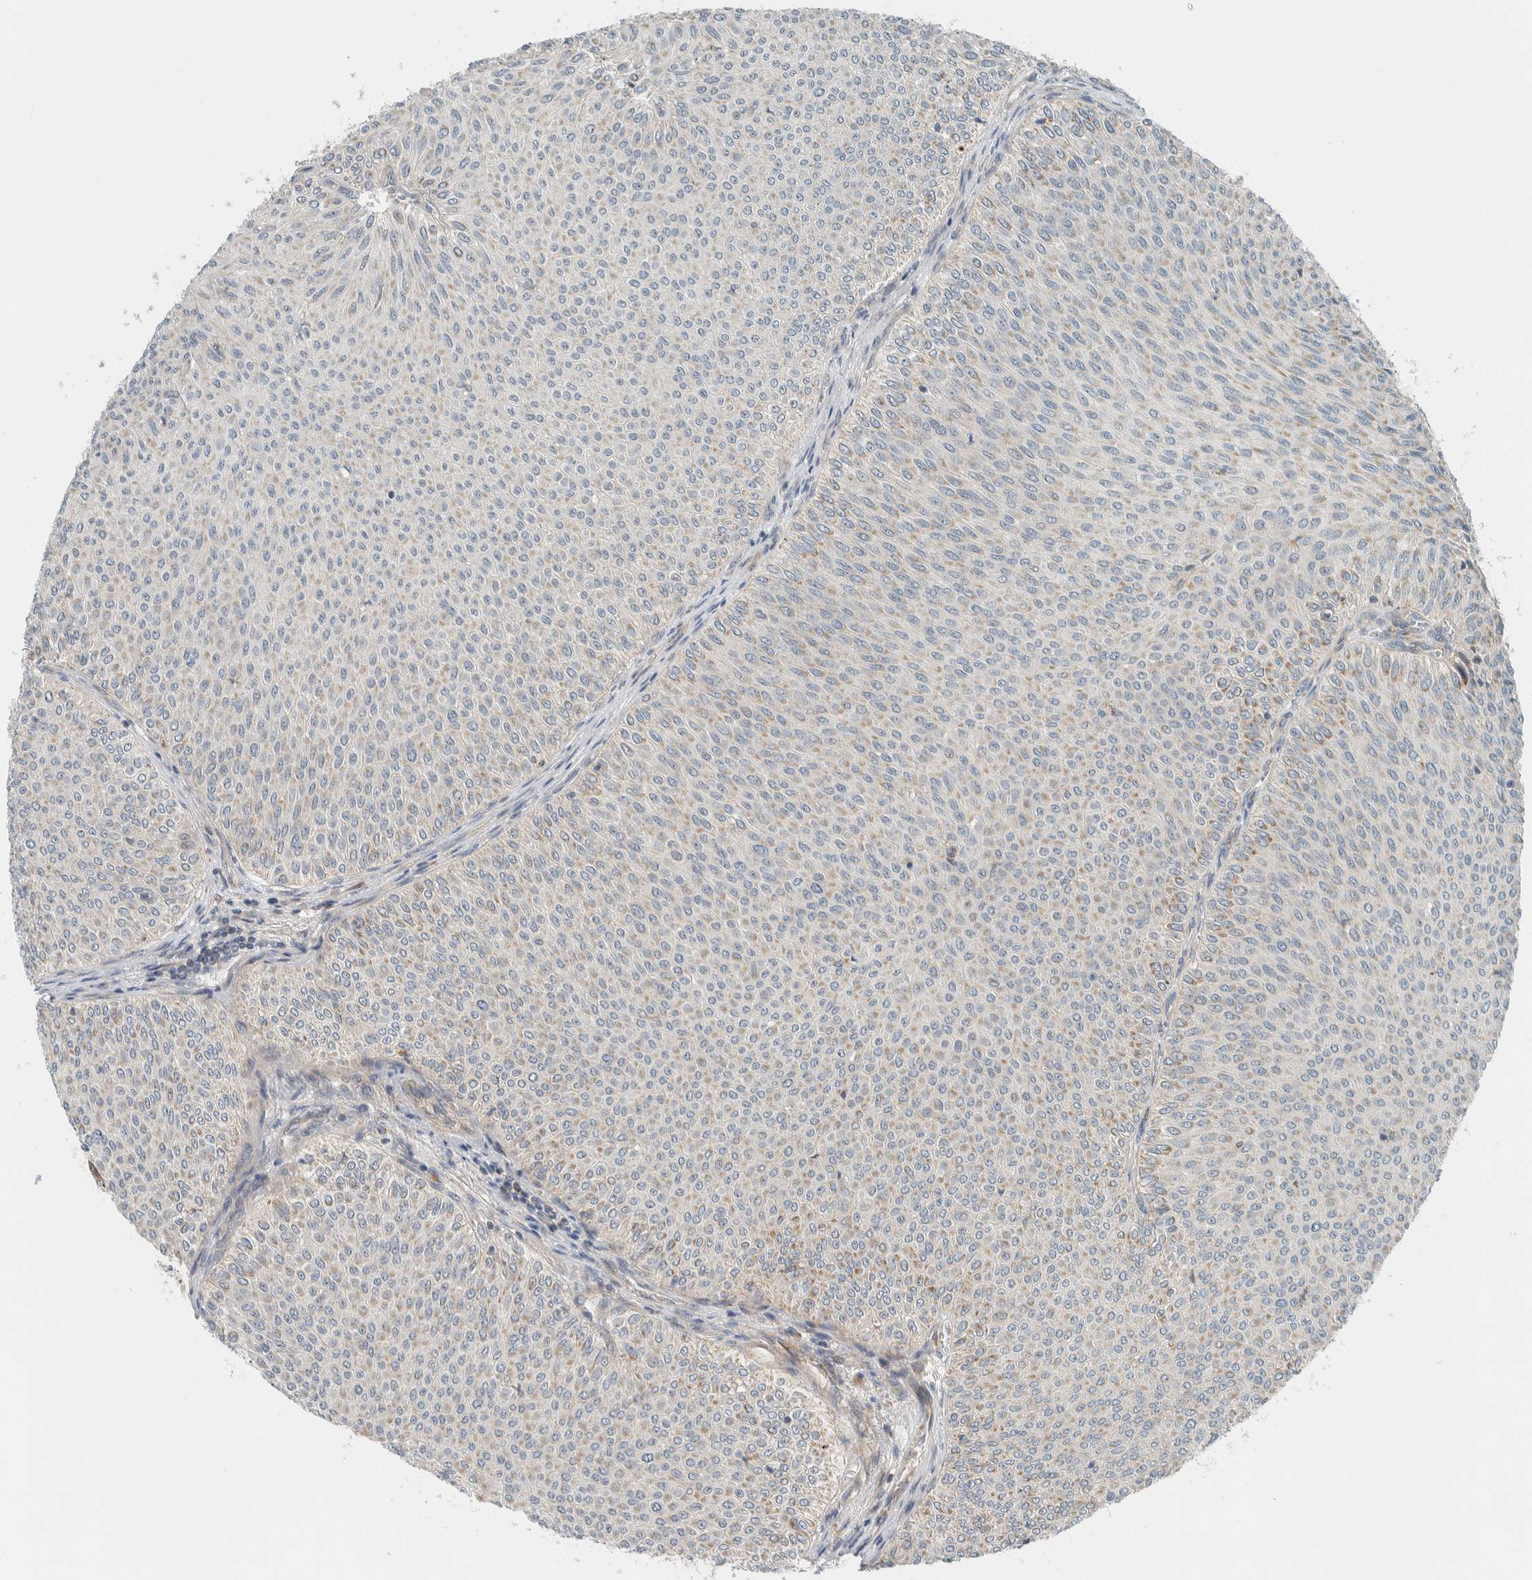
{"staining": {"intensity": "weak", "quantity": "25%-75%", "location": "cytoplasmic/membranous"}, "tissue": "urothelial cancer", "cell_type": "Tumor cells", "image_type": "cancer", "snomed": [{"axis": "morphology", "description": "Urothelial carcinoma, Low grade"}, {"axis": "topography", "description": "Urinary bladder"}], "caption": "Urothelial cancer was stained to show a protein in brown. There is low levels of weak cytoplasmic/membranous staining in about 25%-75% of tumor cells.", "gene": "SLFN12L", "patient": {"sex": "male", "age": 78}}